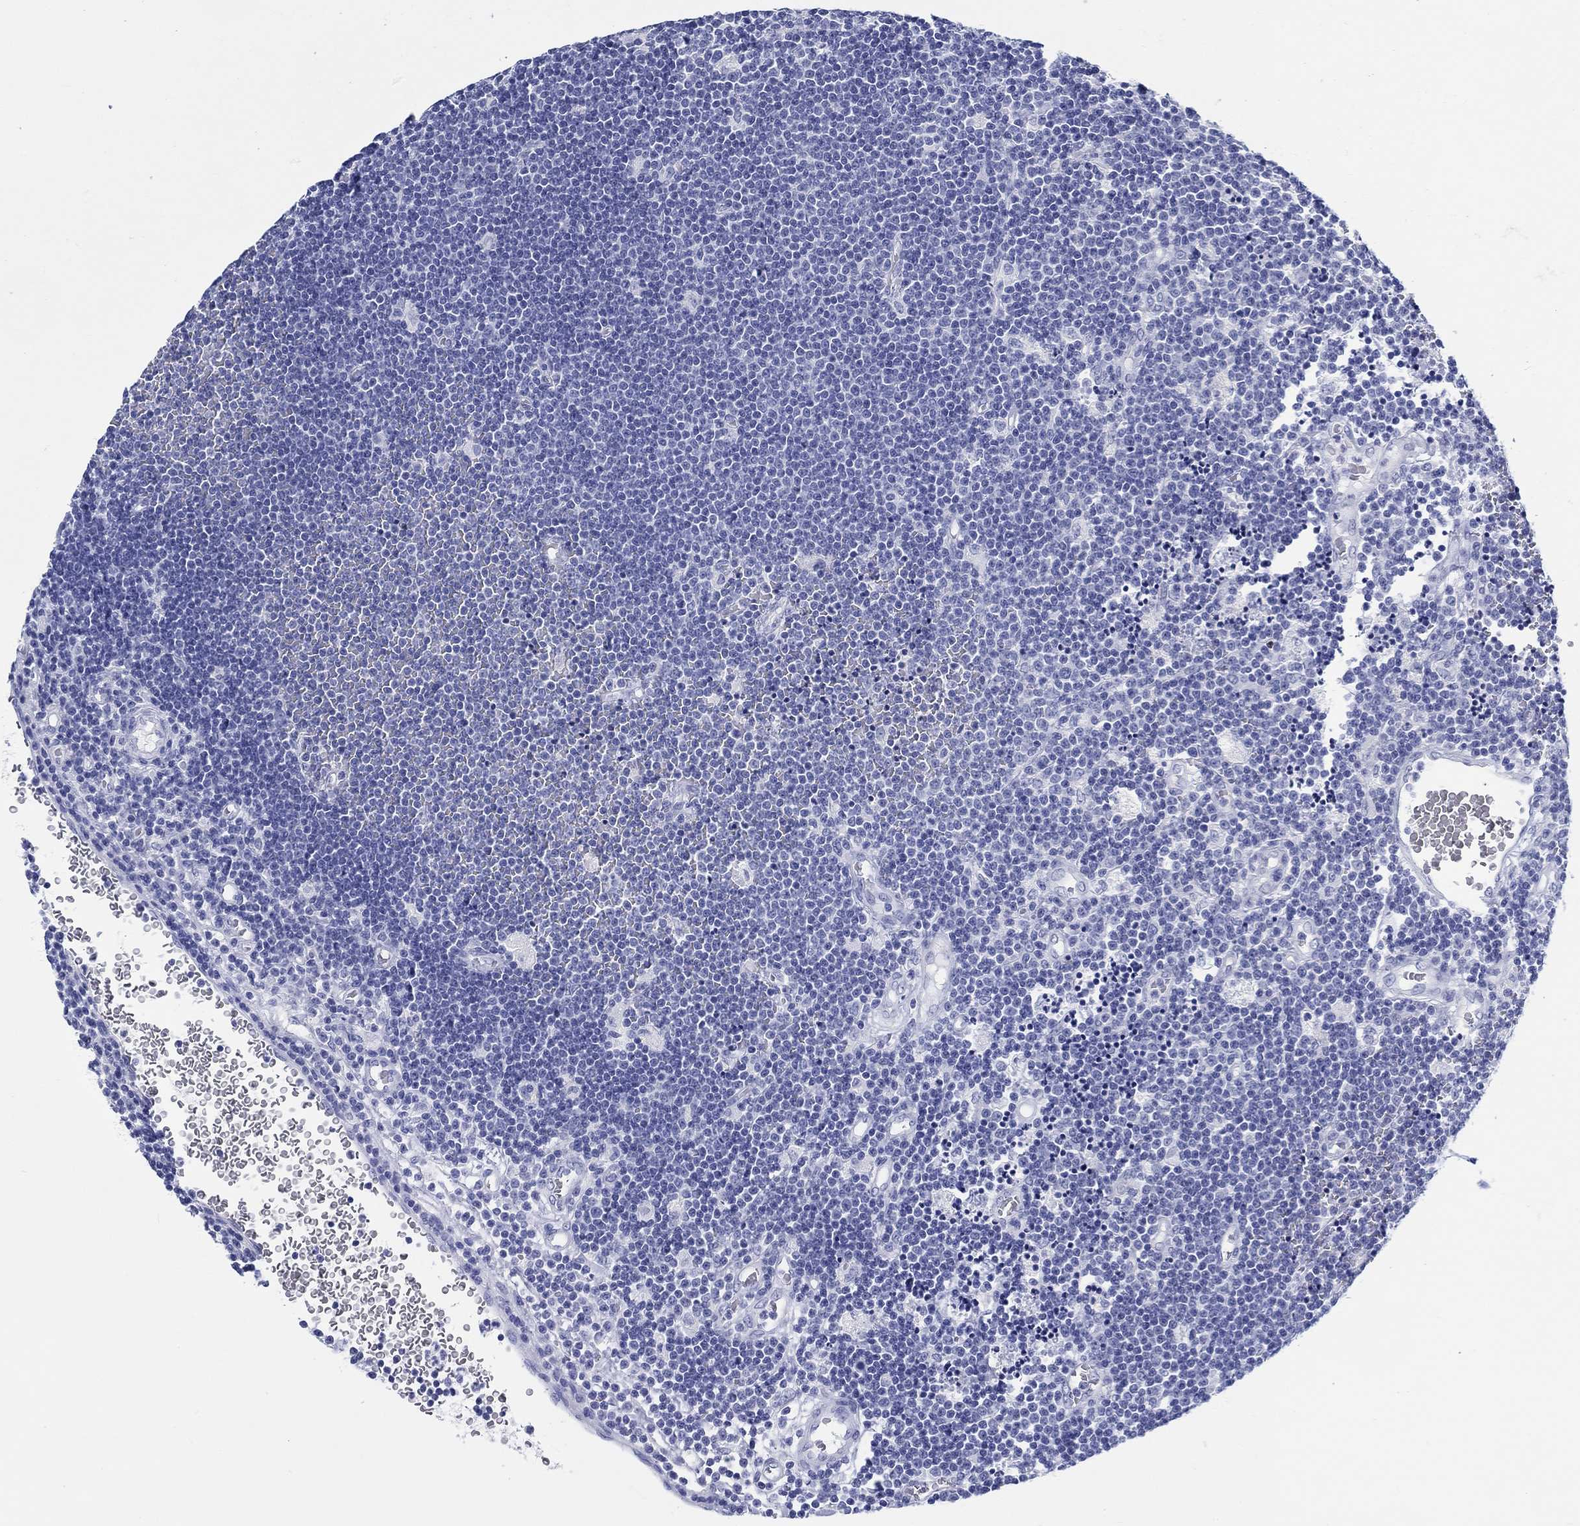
{"staining": {"intensity": "negative", "quantity": "none", "location": "none"}, "tissue": "lymphoma", "cell_type": "Tumor cells", "image_type": "cancer", "snomed": [{"axis": "morphology", "description": "Malignant lymphoma, non-Hodgkin's type, Low grade"}, {"axis": "topography", "description": "Brain"}], "caption": "DAB immunohistochemical staining of human low-grade malignant lymphoma, non-Hodgkin's type demonstrates no significant positivity in tumor cells.", "gene": "H1-1", "patient": {"sex": "female", "age": 66}}